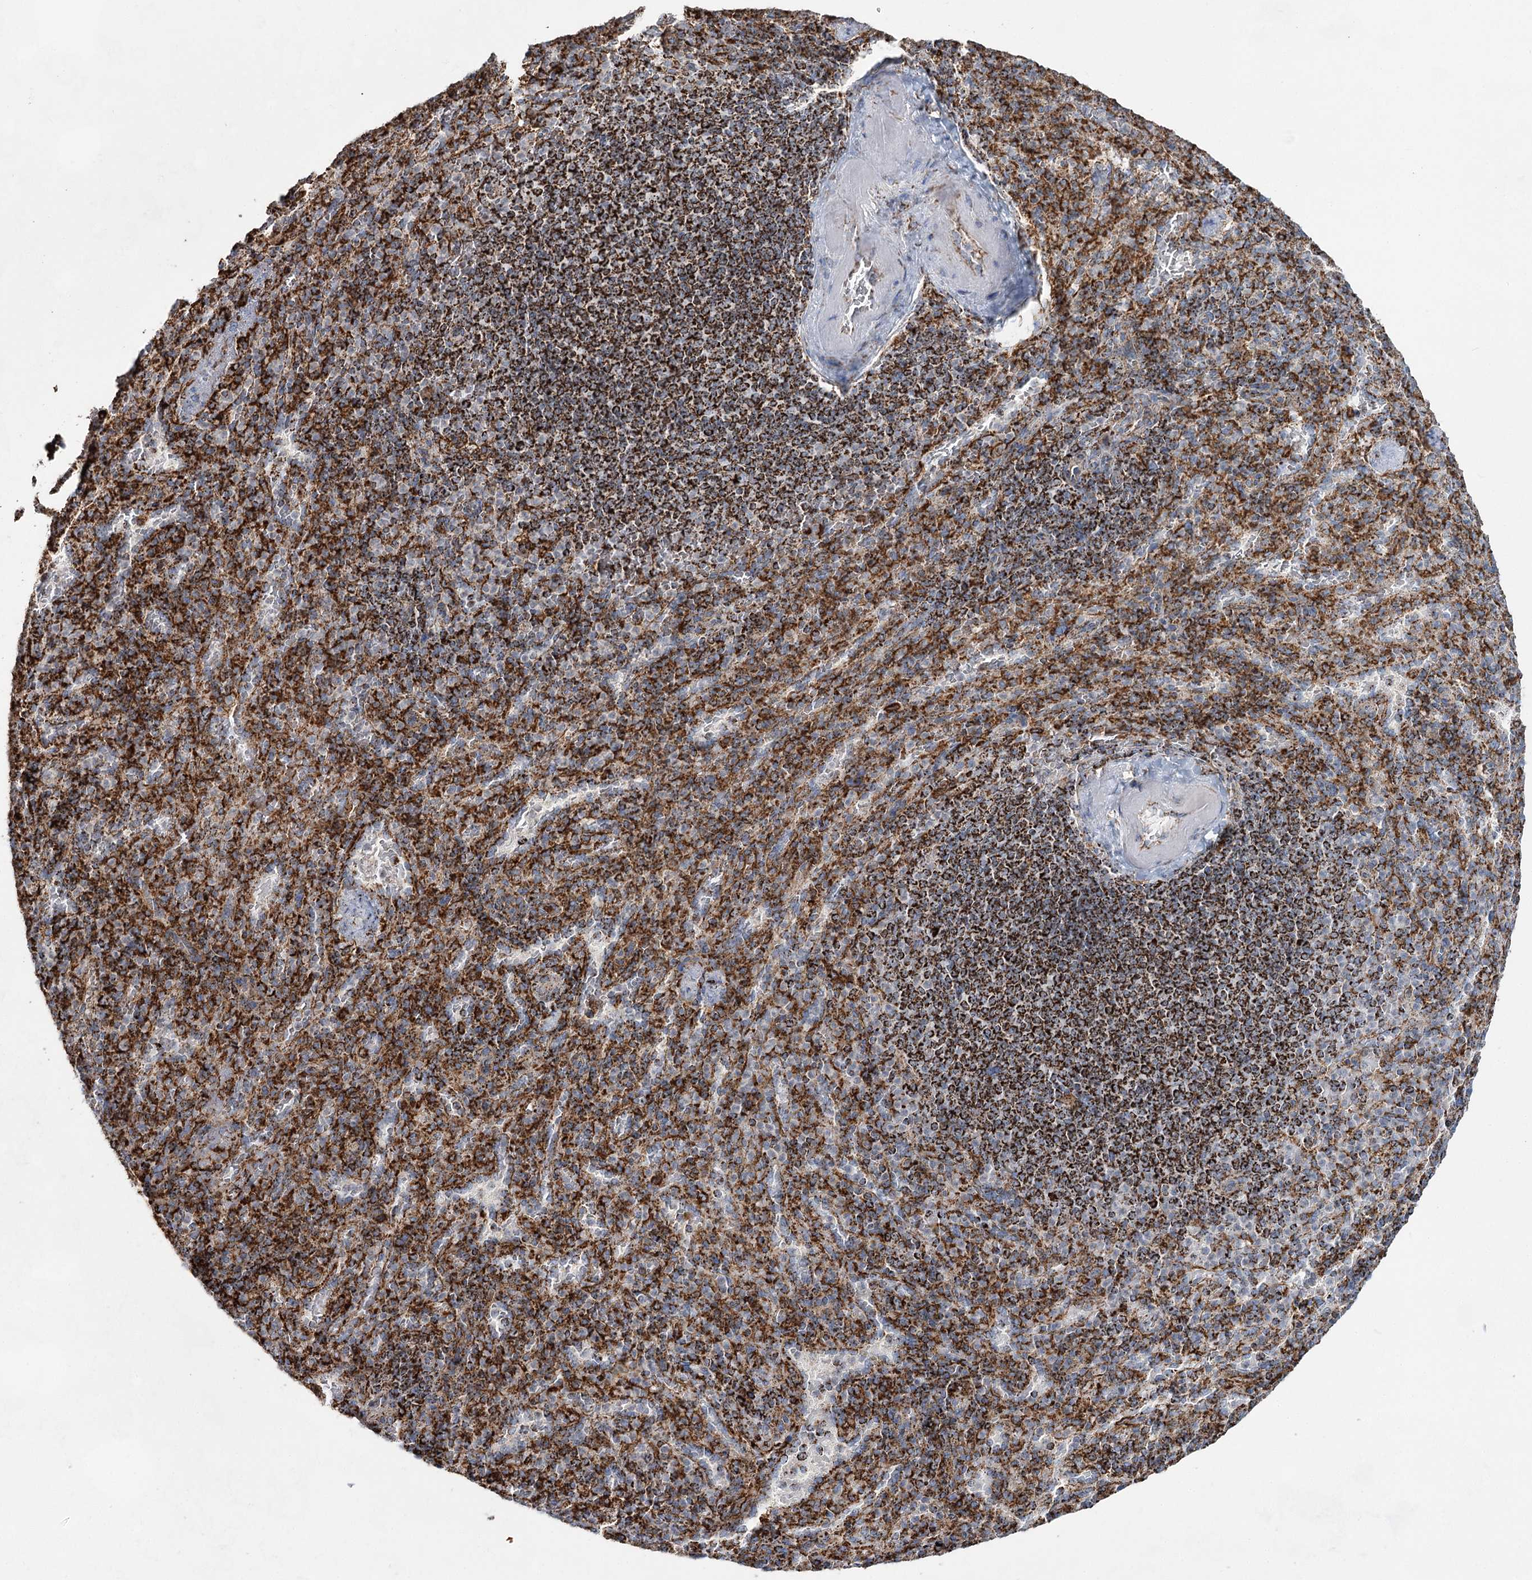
{"staining": {"intensity": "strong", "quantity": "25%-75%", "location": "cytoplasmic/membranous"}, "tissue": "spleen", "cell_type": "Cells in red pulp", "image_type": "normal", "snomed": [{"axis": "morphology", "description": "Normal tissue, NOS"}, {"axis": "topography", "description": "Spleen"}], "caption": "IHC of unremarkable spleen demonstrates high levels of strong cytoplasmic/membranous positivity in about 25%-75% of cells in red pulp.", "gene": "CWF19L1", "patient": {"sex": "female", "age": 74}}